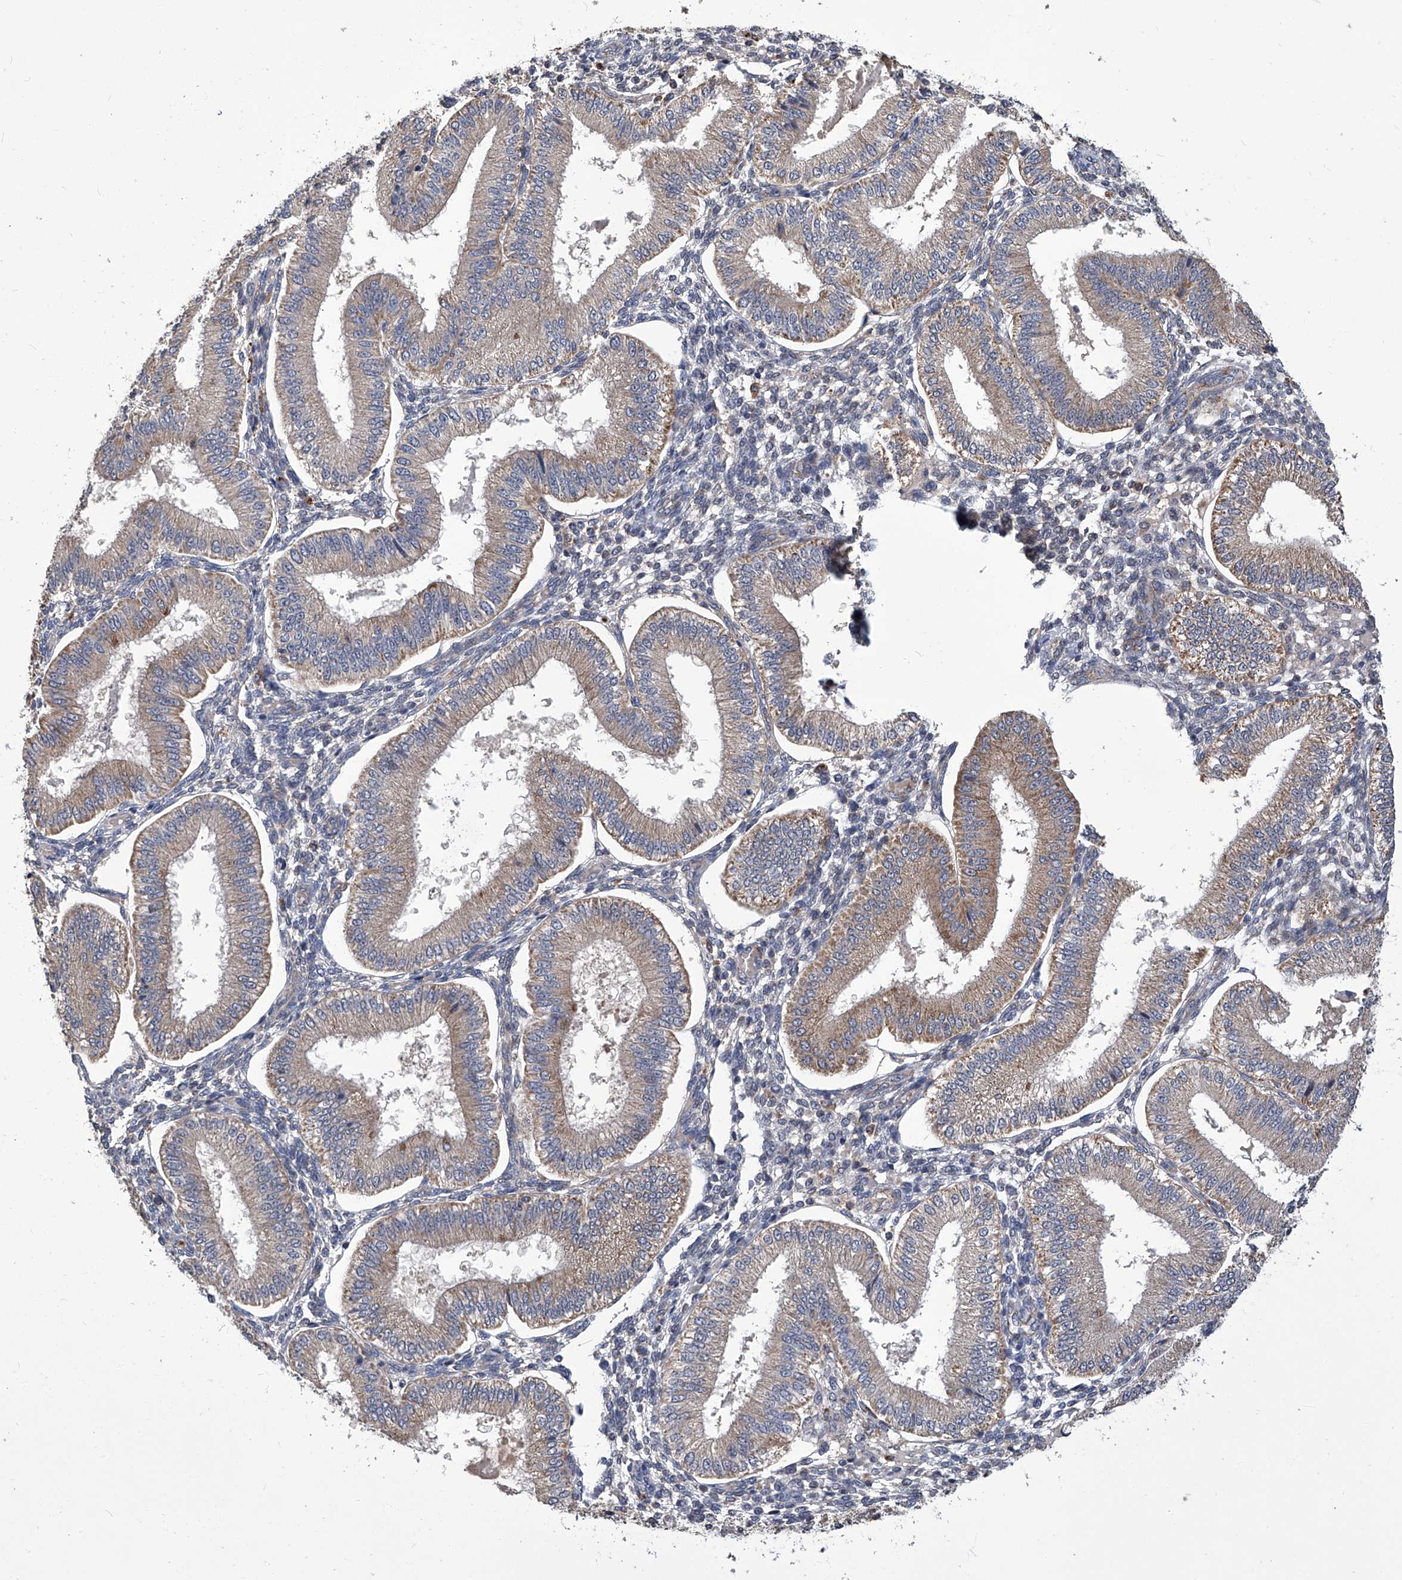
{"staining": {"intensity": "strong", "quantity": "<25%", "location": "cytoplasmic/membranous"}, "tissue": "endometrium", "cell_type": "Cells in endometrial stroma", "image_type": "normal", "snomed": [{"axis": "morphology", "description": "Normal tissue, NOS"}, {"axis": "topography", "description": "Endometrium"}], "caption": "Immunohistochemical staining of benign human endometrium exhibits strong cytoplasmic/membranous protein staining in approximately <25% of cells in endometrial stroma.", "gene": "TNFRSF13B", "patient": {"sex": "female", "age": 39}}